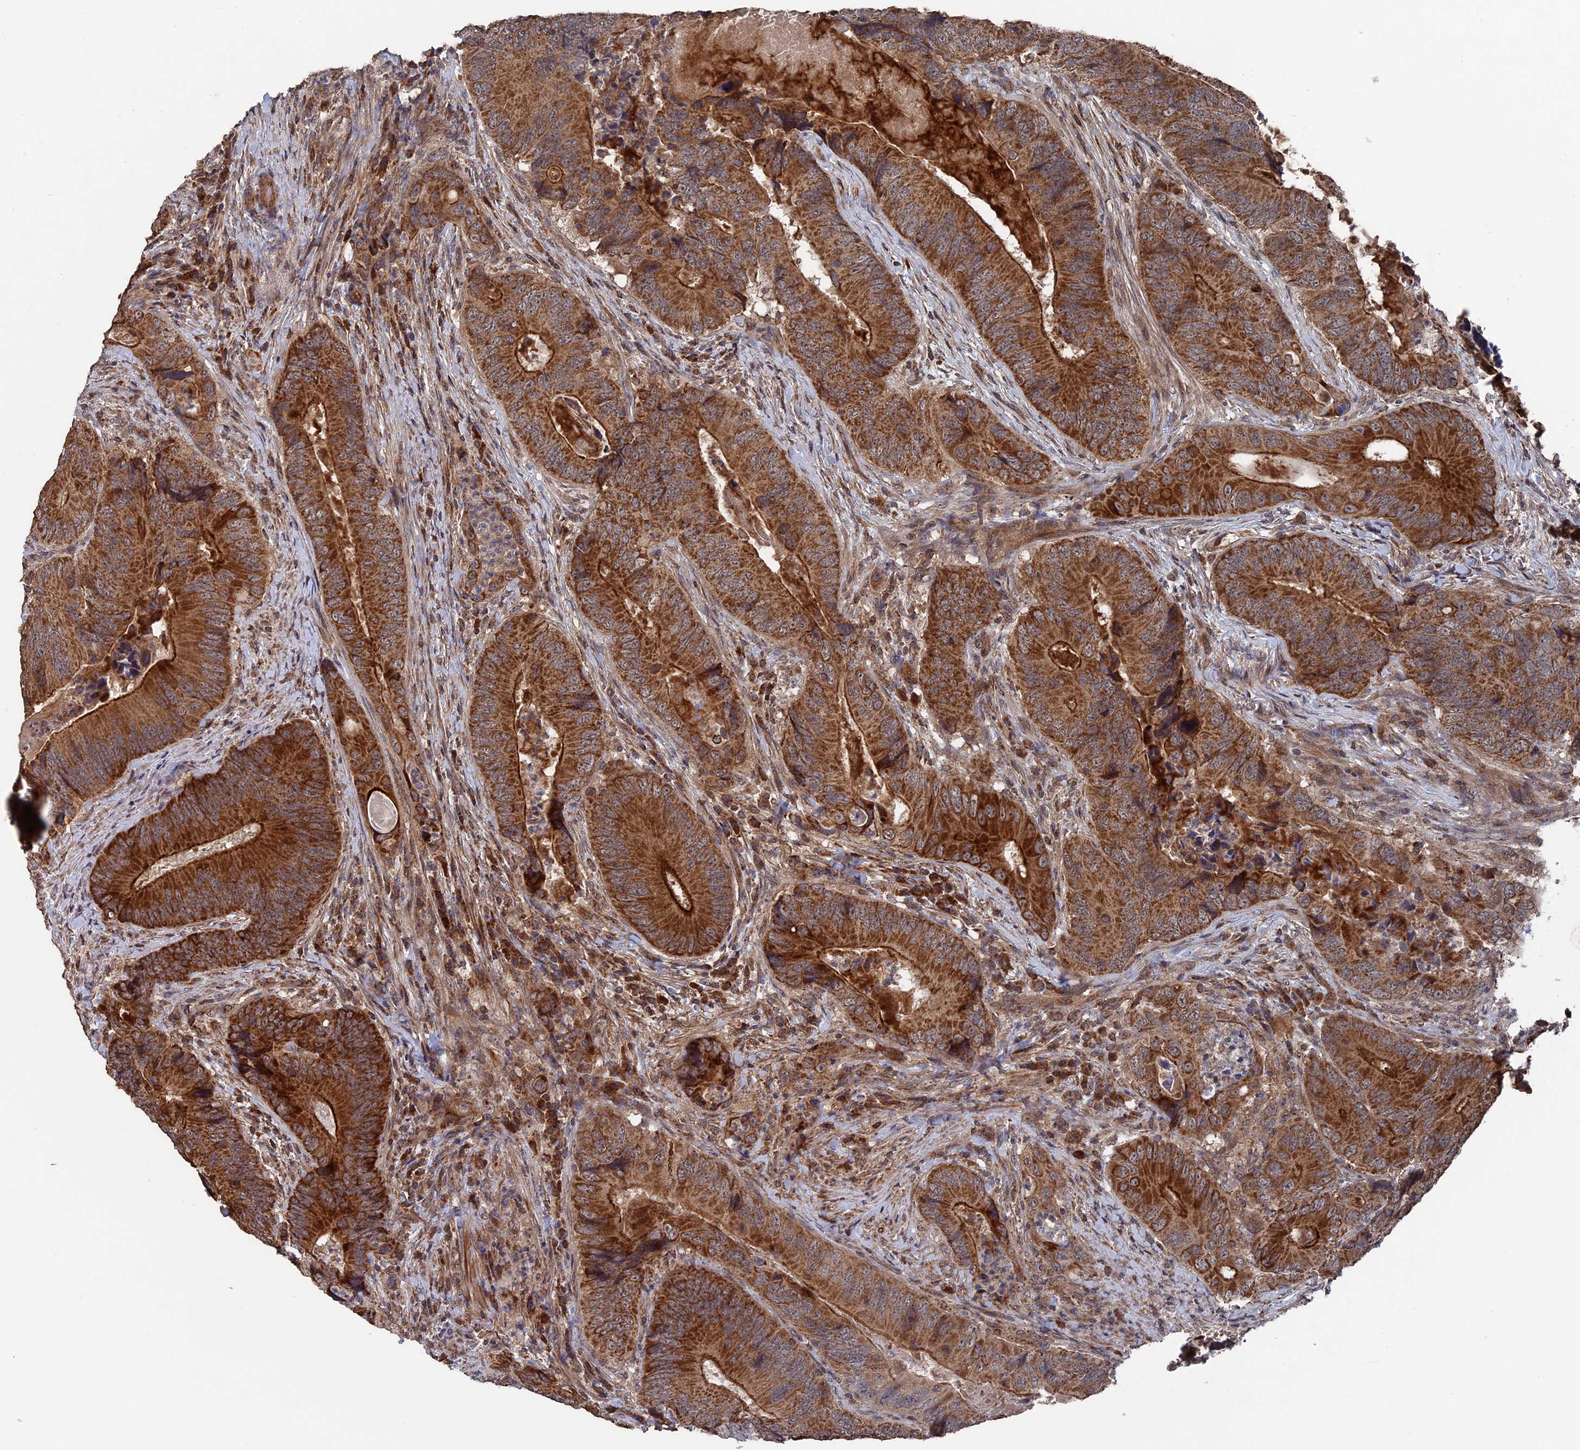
{"staining": {"intensity": "strong", "quantity": ">75%", "location": "cytoplasmic/membranous"}, "tissue": "colorectal cancer", "cell_type": "Tumor cells", "image_type": "cancer", "snomed": [{"axis": "morphology", "description": "Adenocarcinoma, NOS"}, {"axis": "topography", "description": "Colon"}], "caption": "This micrograph reveals IHC staining of colorectal adenocarcinoma, with high strong cytoplasmic/membranous staining in approximately >75% of tumor cells.", "gene": "RAB15", "patient": {"sex": "male", "age": 84}}